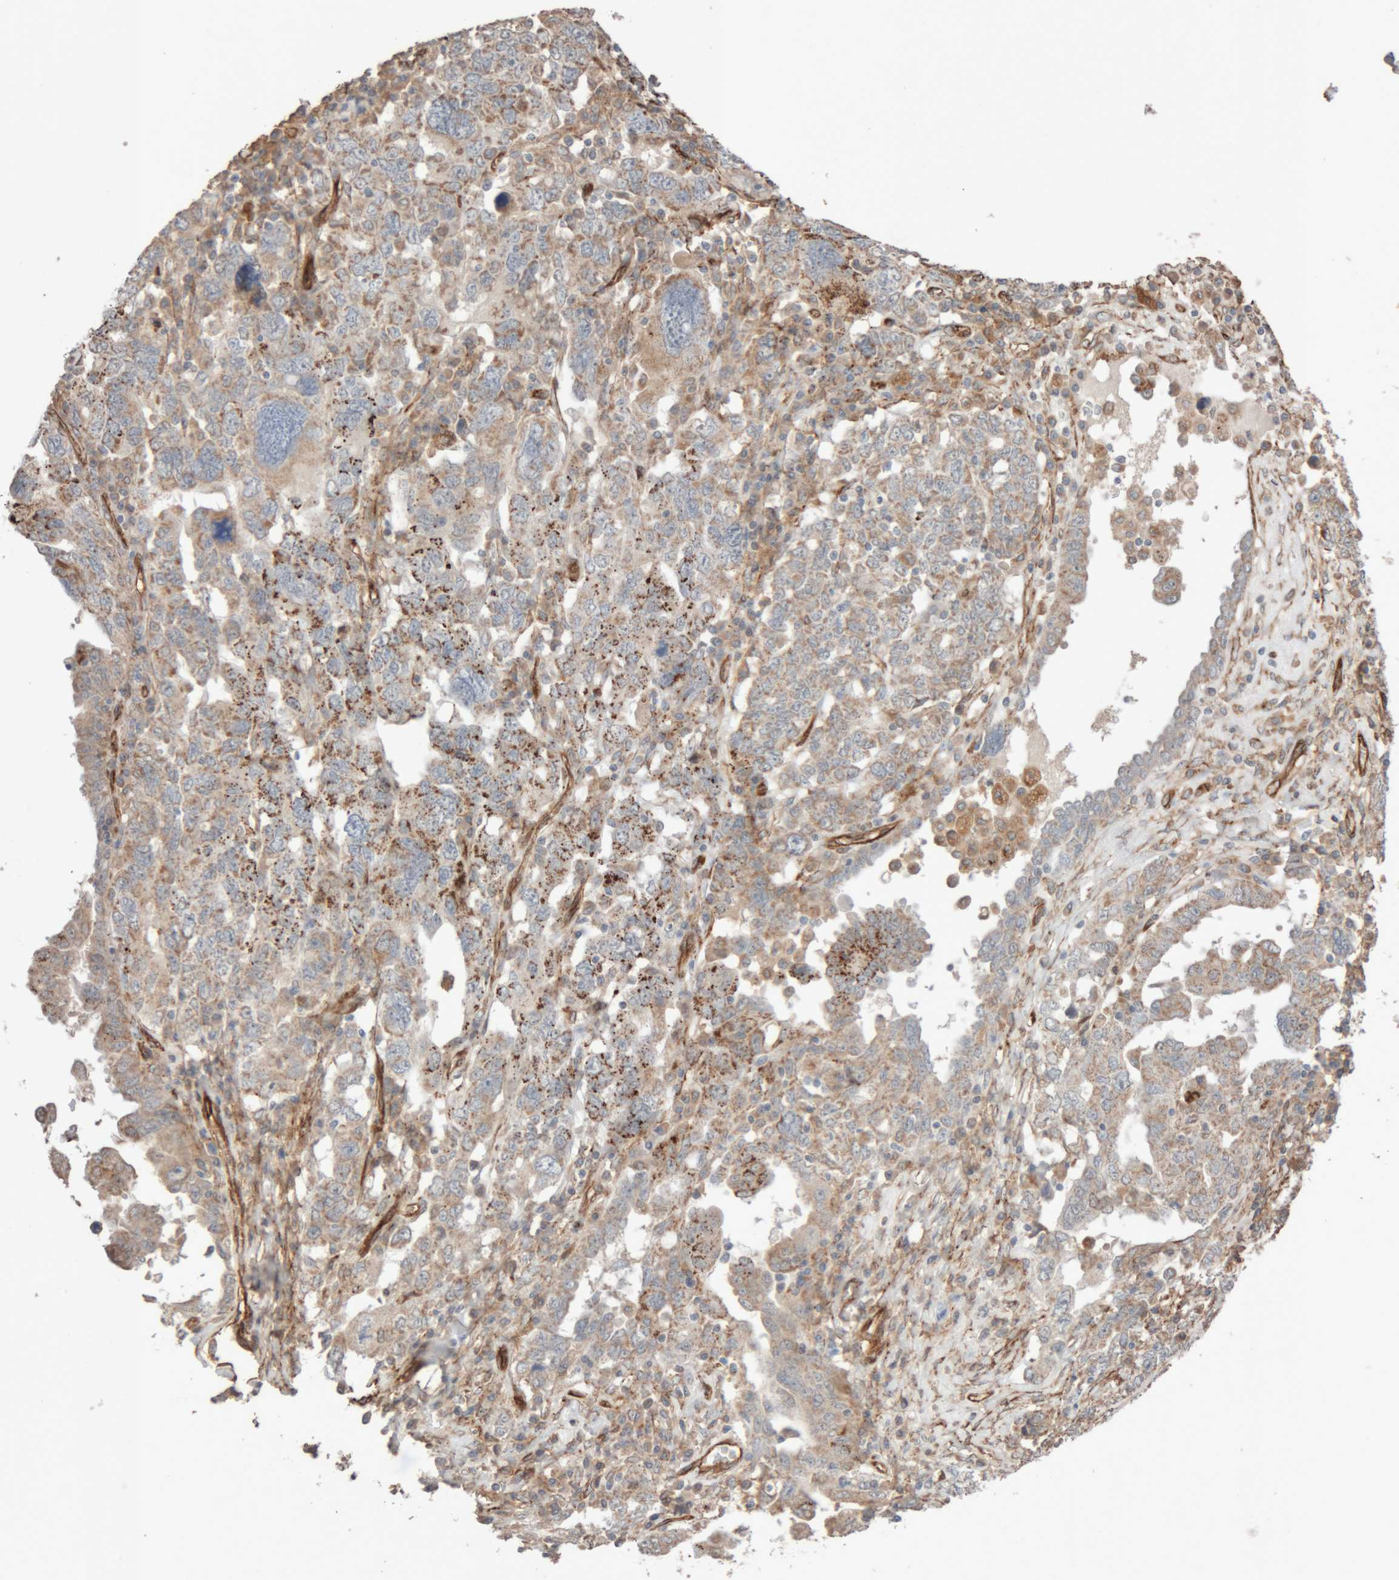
{"staining": {"intensity": "moderate", "quantity": "25%-75%", "location": "cytoplasmic/membranous"}, "tissue": "ovarian cancer", "cell_type": "Tumor cells", "image_type": "cancer", "snomed": [{"axis": "morphology", "description": "Carcinoma, endometroid"}, {"axis": "topography", "description": "Ovary"}], "caption": "Ovarian cancer (endometroid carcinoma) was stained to show a protein in brown. There is medium levels of moderate cytoplasmic/membranous staining in approximately 25%-75% of tumor cells. Immunohistochemistry (ihc) stains the protein in brown and the nuclei are stained blue.", "gene": "RAB32", "patient": {"sex": "female", "age": 62}}